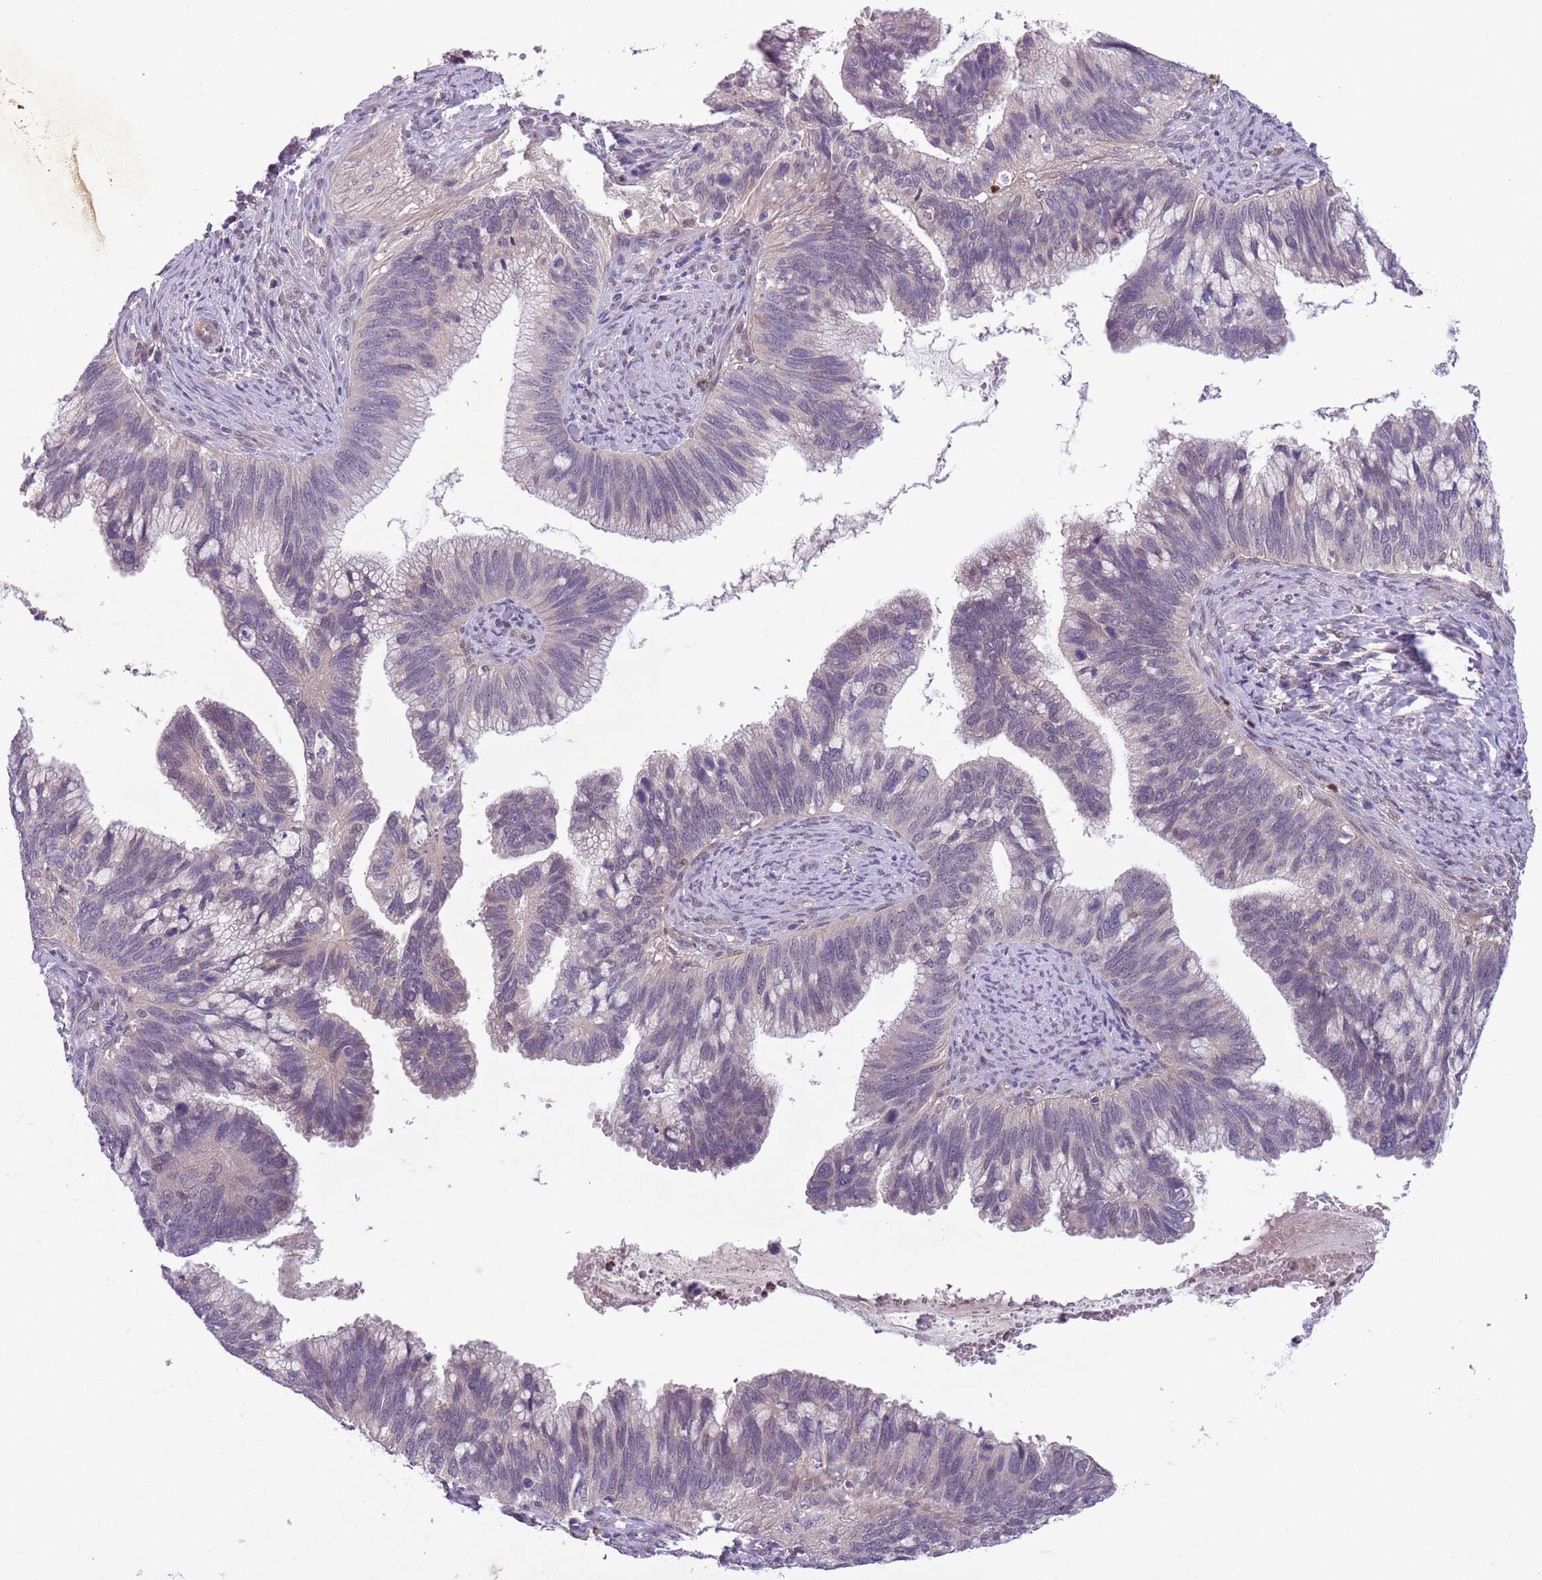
{"staining": {"intensity": "negative", "quantity": "none", "location": "none"}, "tissue": "cervical cancer", "cell_type": "Tumor cells", "image_type": "cancer", "snomed": [{"axis": "morphology", "description": "Adenocarcinoma, NOS"}, {"axis": "topography", "description": "Cervix"}], "caption": "DAB immunohistochemical staining of cervical adenocarcinoma demonstrates no significant staining in tumor cells. The staining is performed using DAB brown chromogen with nuclei counter-stained in using hematoxylin.", "gene": "ADCY7", "patient": {"sex": "female", "age": 42}}